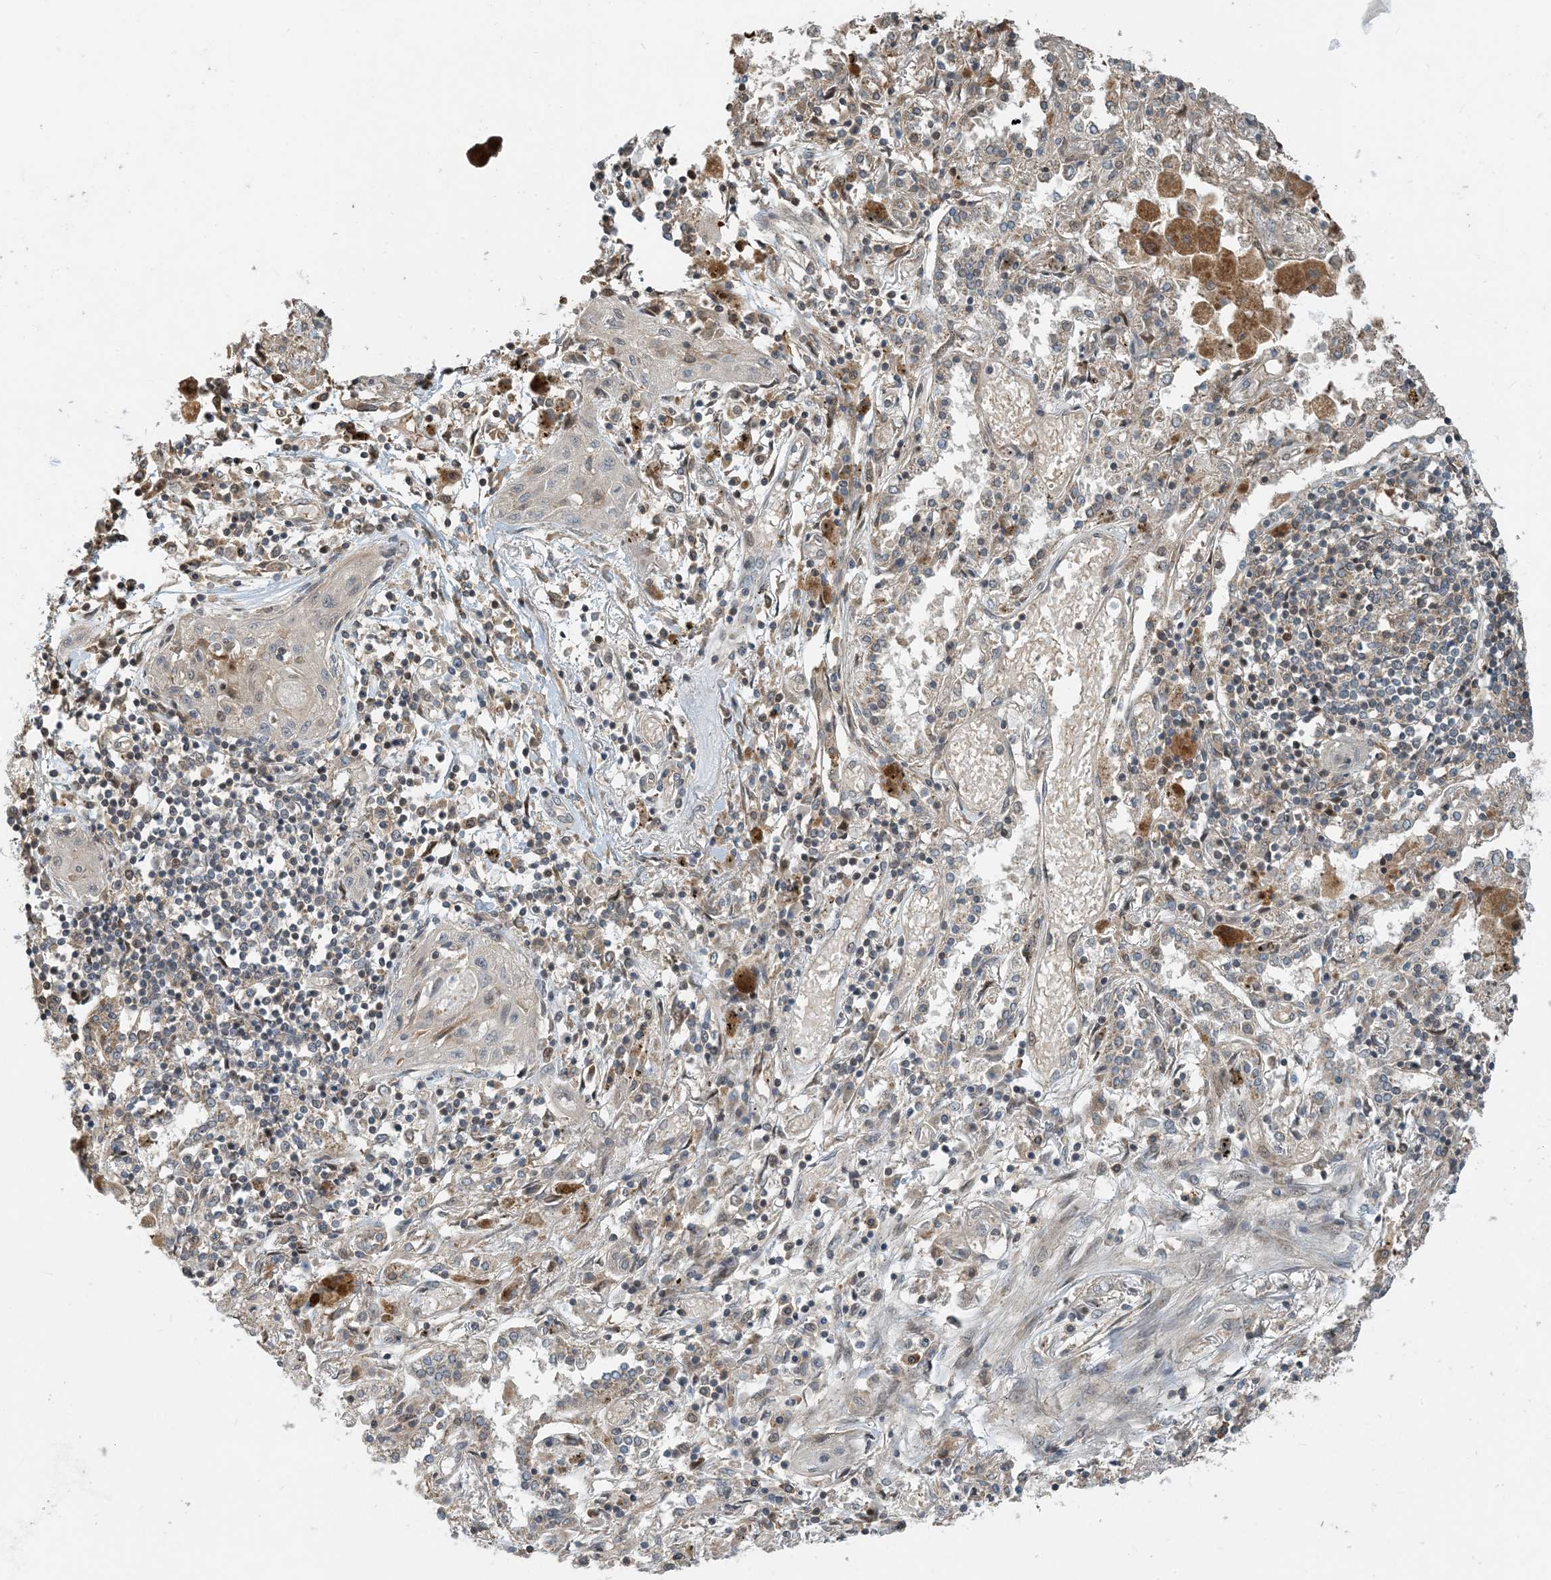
{"staining": {"intensity": "negative", "quantity": "none", "location": "none"}, "tissue": "lung cancer", "cell_type": "Tumor cells", "image_type": "cancer", "snomed": [{"axis": "morphology", "description": "Squamous cell carcinoma, NOS"}, {"axis": "topography", "description": "Lung"}], "caption": "The photomicrograph displays no staining of tumor cells in squamous cell carcinoma (lung).", "gene": "ZBTB3", "patient": {"sex": "female", "age": 47}}